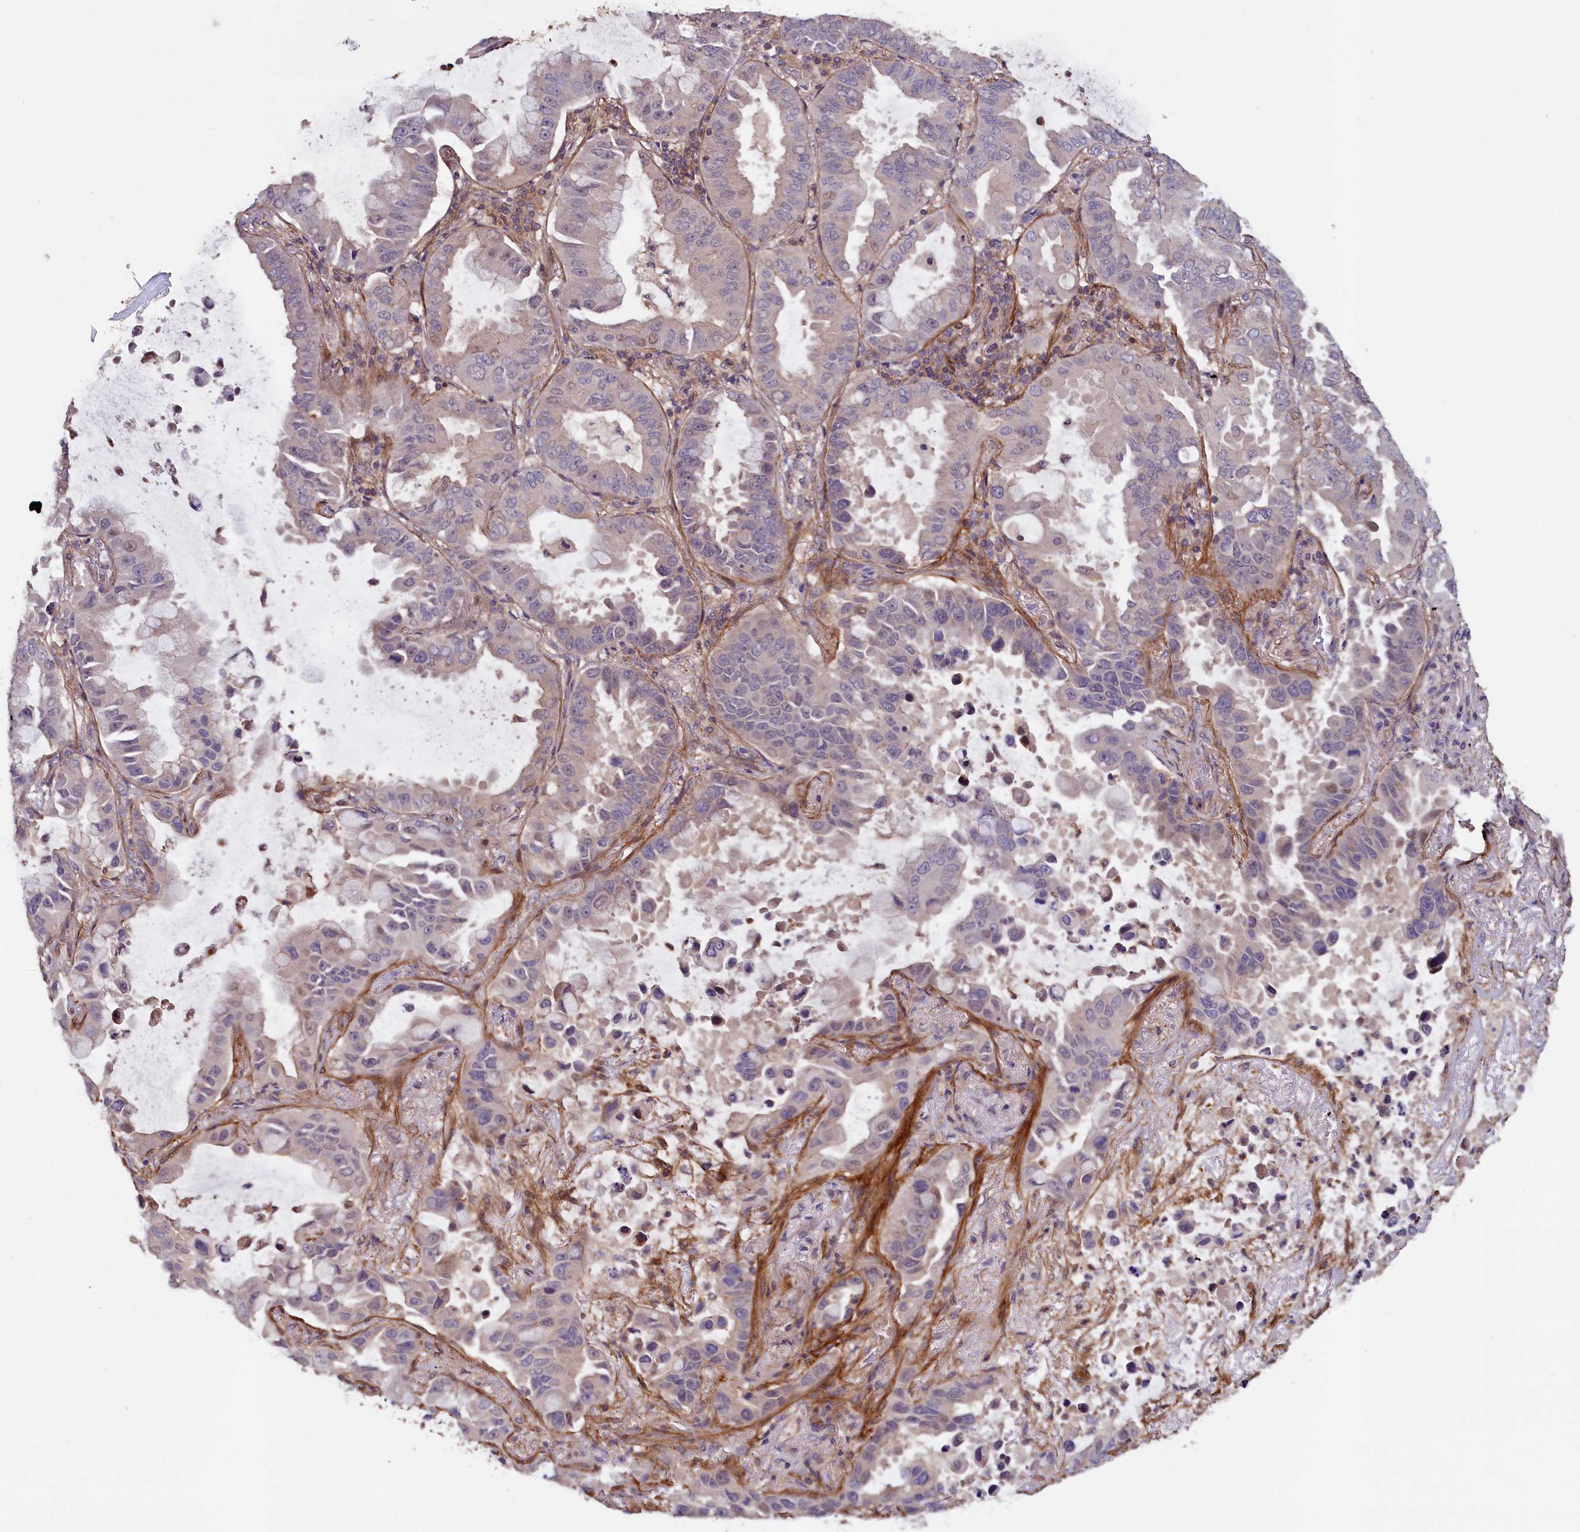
{"staining": {"intensity": "negative", "quantity": "none", "location": "none"}, "tissue": "lung cancer", "cell_type": "Tumor cells", "image_type": "cancer", "snomed": [{"axis": "morphology", "description": "Adenocarcinoma, NOS"}, {"axis": "topography", "description": "Lung"}], "caption": "IHC photomicrograph of neoplastic tissue: lung cancer (adenocarcinoma) stained with DAB (3,3'-diaminobenzidine) shows no significant protein staining in tumor cells.", "gene": "DUOXA1", "patient": {"sex": "male", "age": 64}}